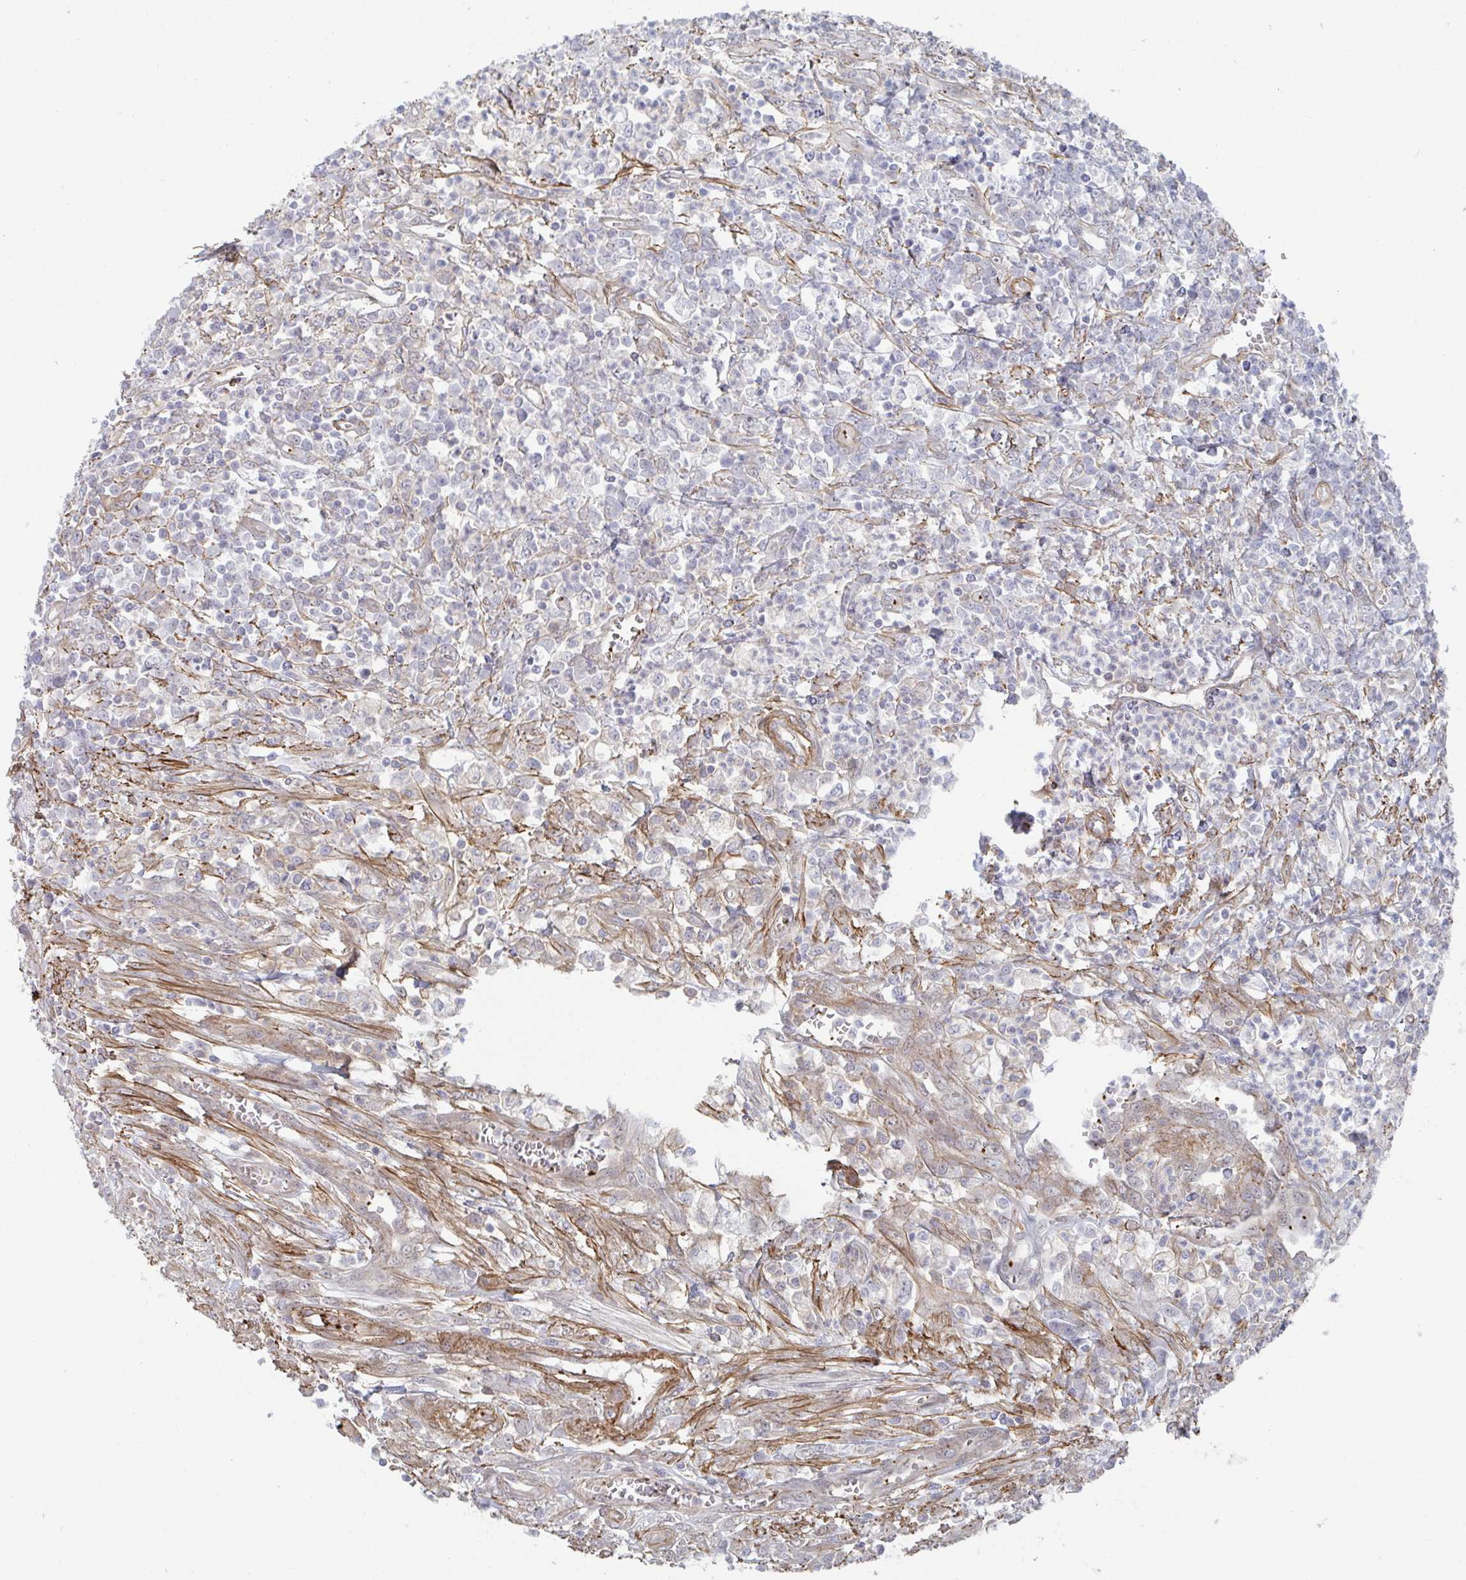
{"staining": {"intensity": "negative", "quantity": "none", "location": "none"}, "tissue": "colorectal cancer", "cell_type": "Tumor cells", "image_type": "cancer", "snomed": [{"axis": "morphology", "description": "Adenocarcinoma, NOS"}, {"axis": "topography", "description": "Colon"}], "caption": "Protein analysis of colorectal adenocarcinoma displays no significant expression in tumor cells.", "gene": "NEURL4", "patient": {"sex": "male", "age": 65}}